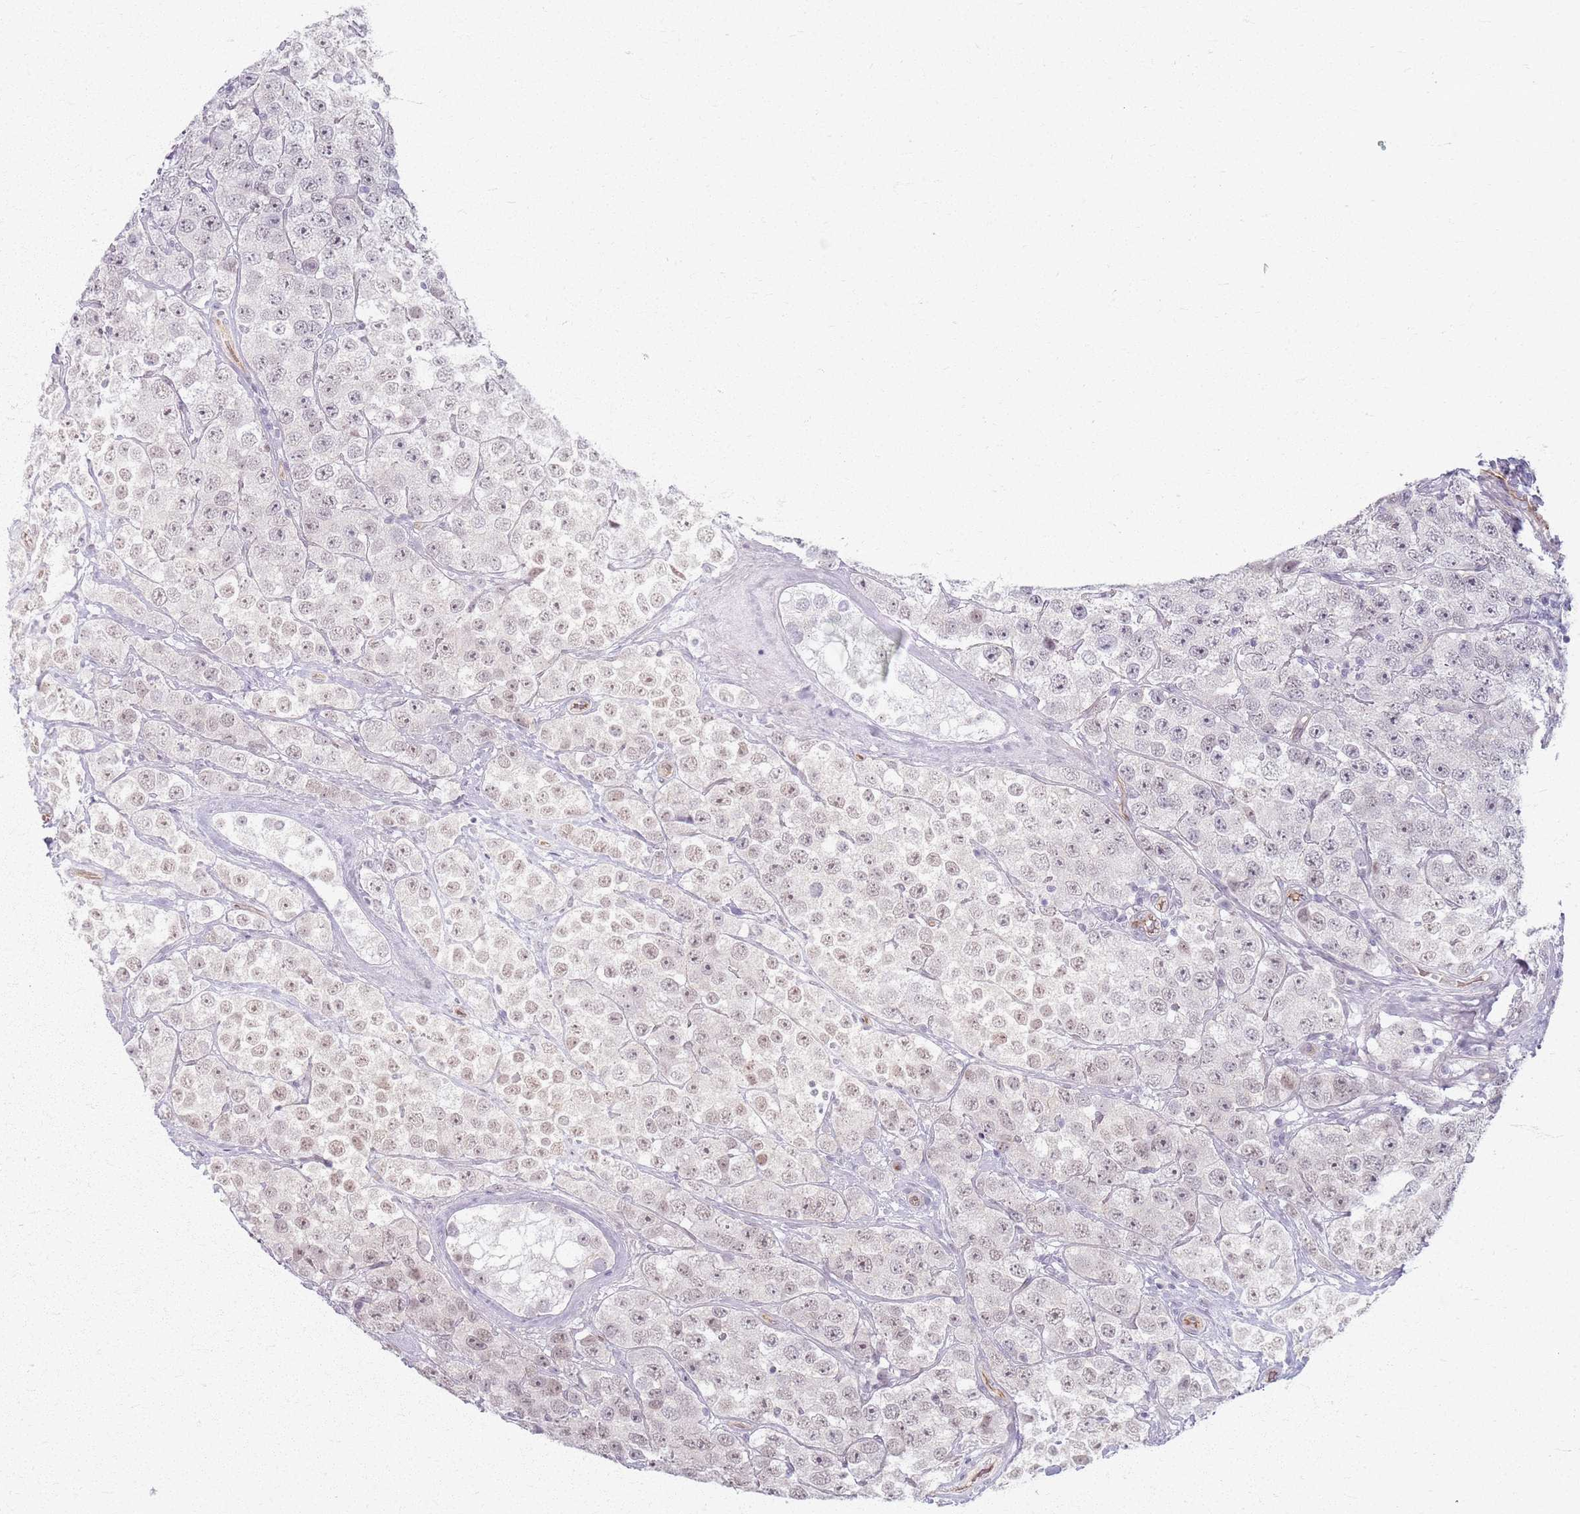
{"staining": {"intensity": "weak", "quantity": "25%-75%", "location": "nuclear"}, "tissue": "testis cancer", "cell_type": "Tumor cells", "image_type": "cancer", "snomed": [{"axis": "morphology", "description": "Seminoma, NOS"}, {"axis": "topography", "description": "Testis"}], "caption": "This is an image of immunohistochemistry staining of seminoma (testis), which shows weak staining in the nuclear of tumor cells.", "gene": "KCNA5", "patient": {"sex": "male", "age": 28}}